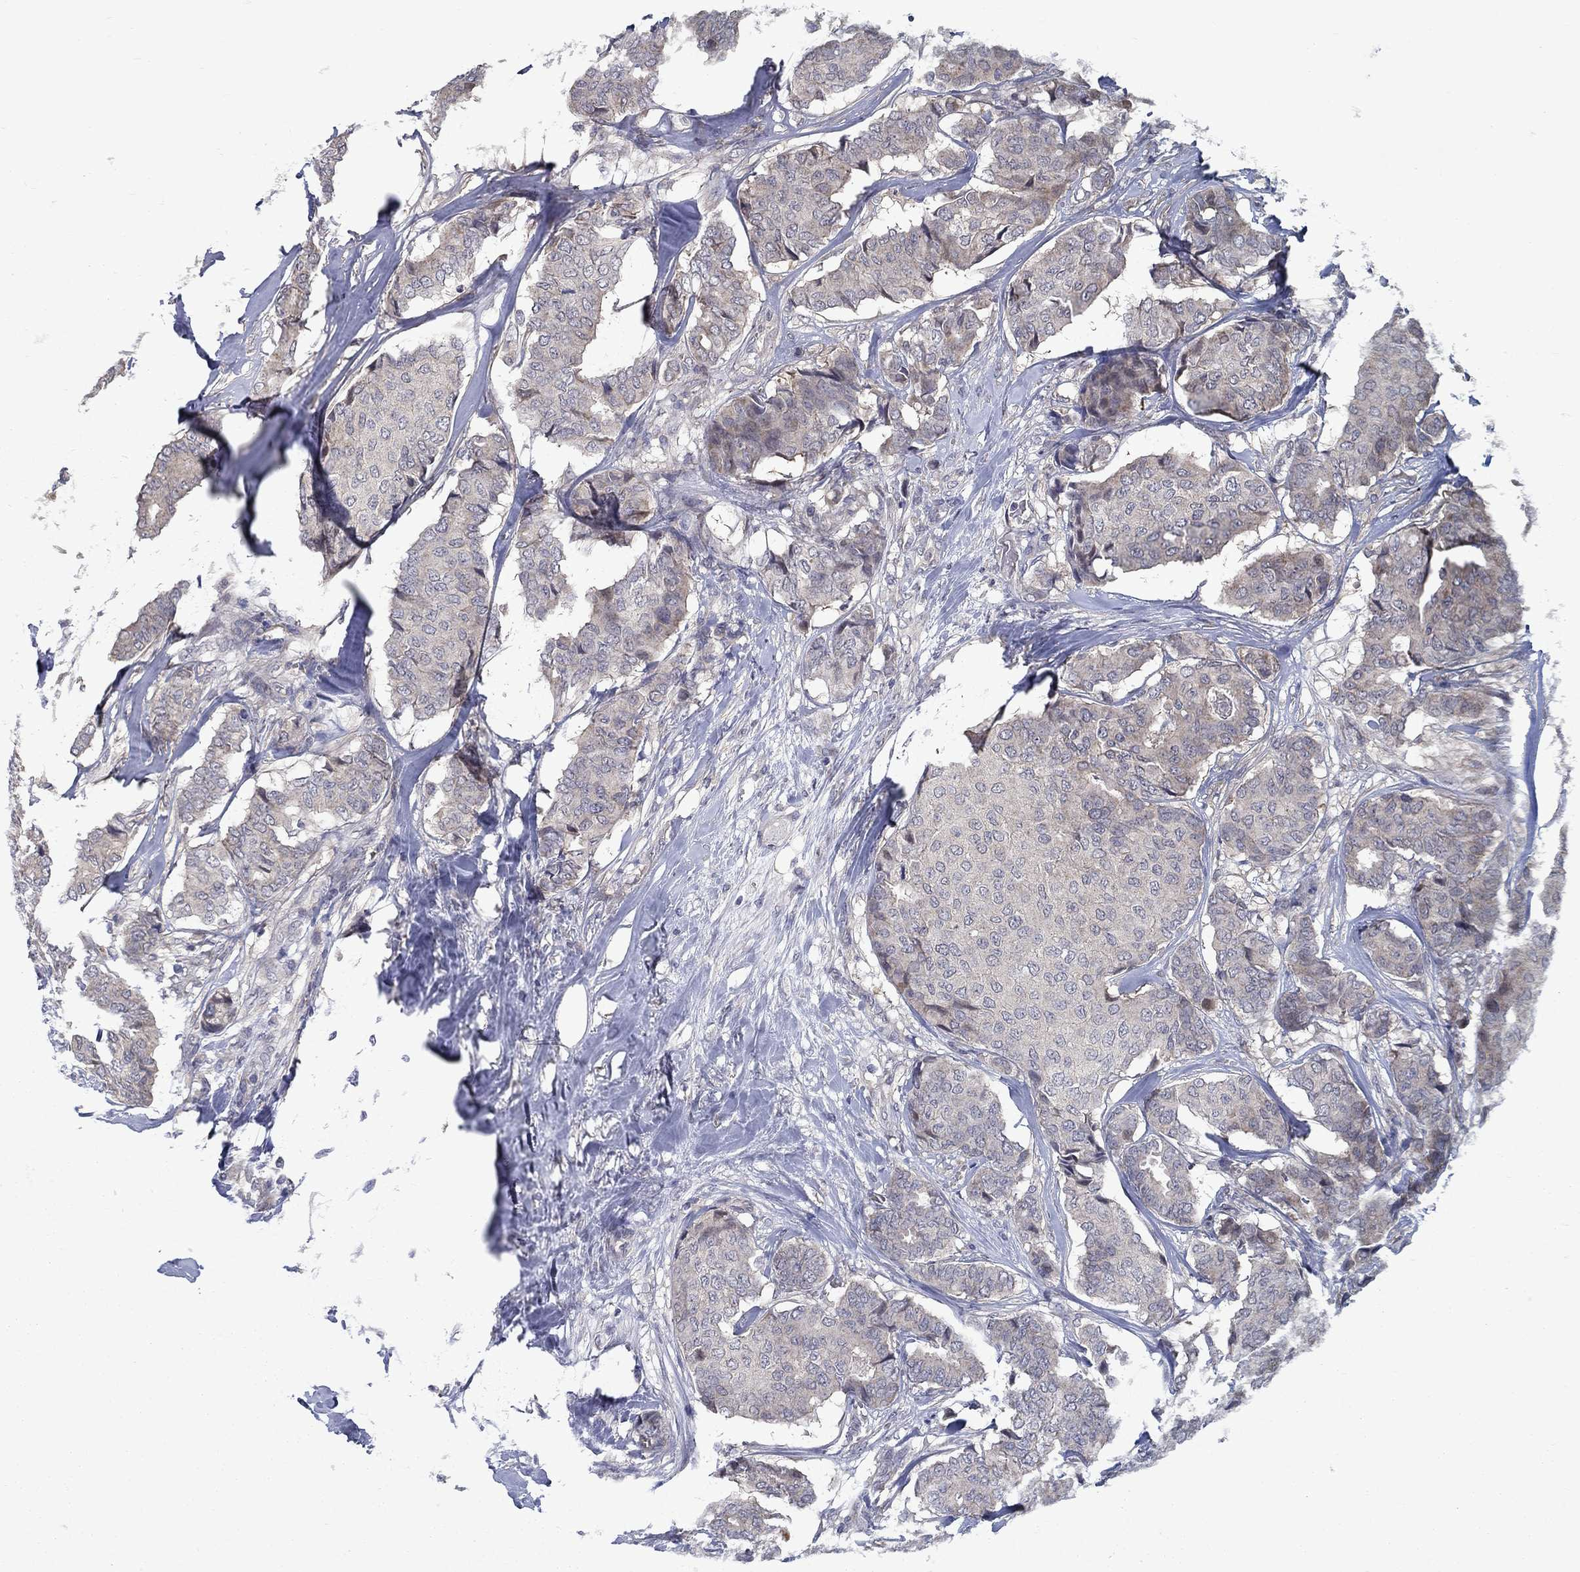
{"staining": {"intensity": "negative", "quantity": "none", "location": "none"}, "tissue": "breast cancer", "cell_type": "Tumor cells", "image_type": "cancer", "snomed": [{"axis": "morphology", "description": "Duct carcinoma"}, {"axis": "topography", "description": "Breast"}], "caption": "Immunohistochemistry (IHC) of human breast infiltrating ductal carcinoma exhibits no positivity in tumor cells.", "gene": "FAM3B", "patient": {"sex": "female", "age": 75}}